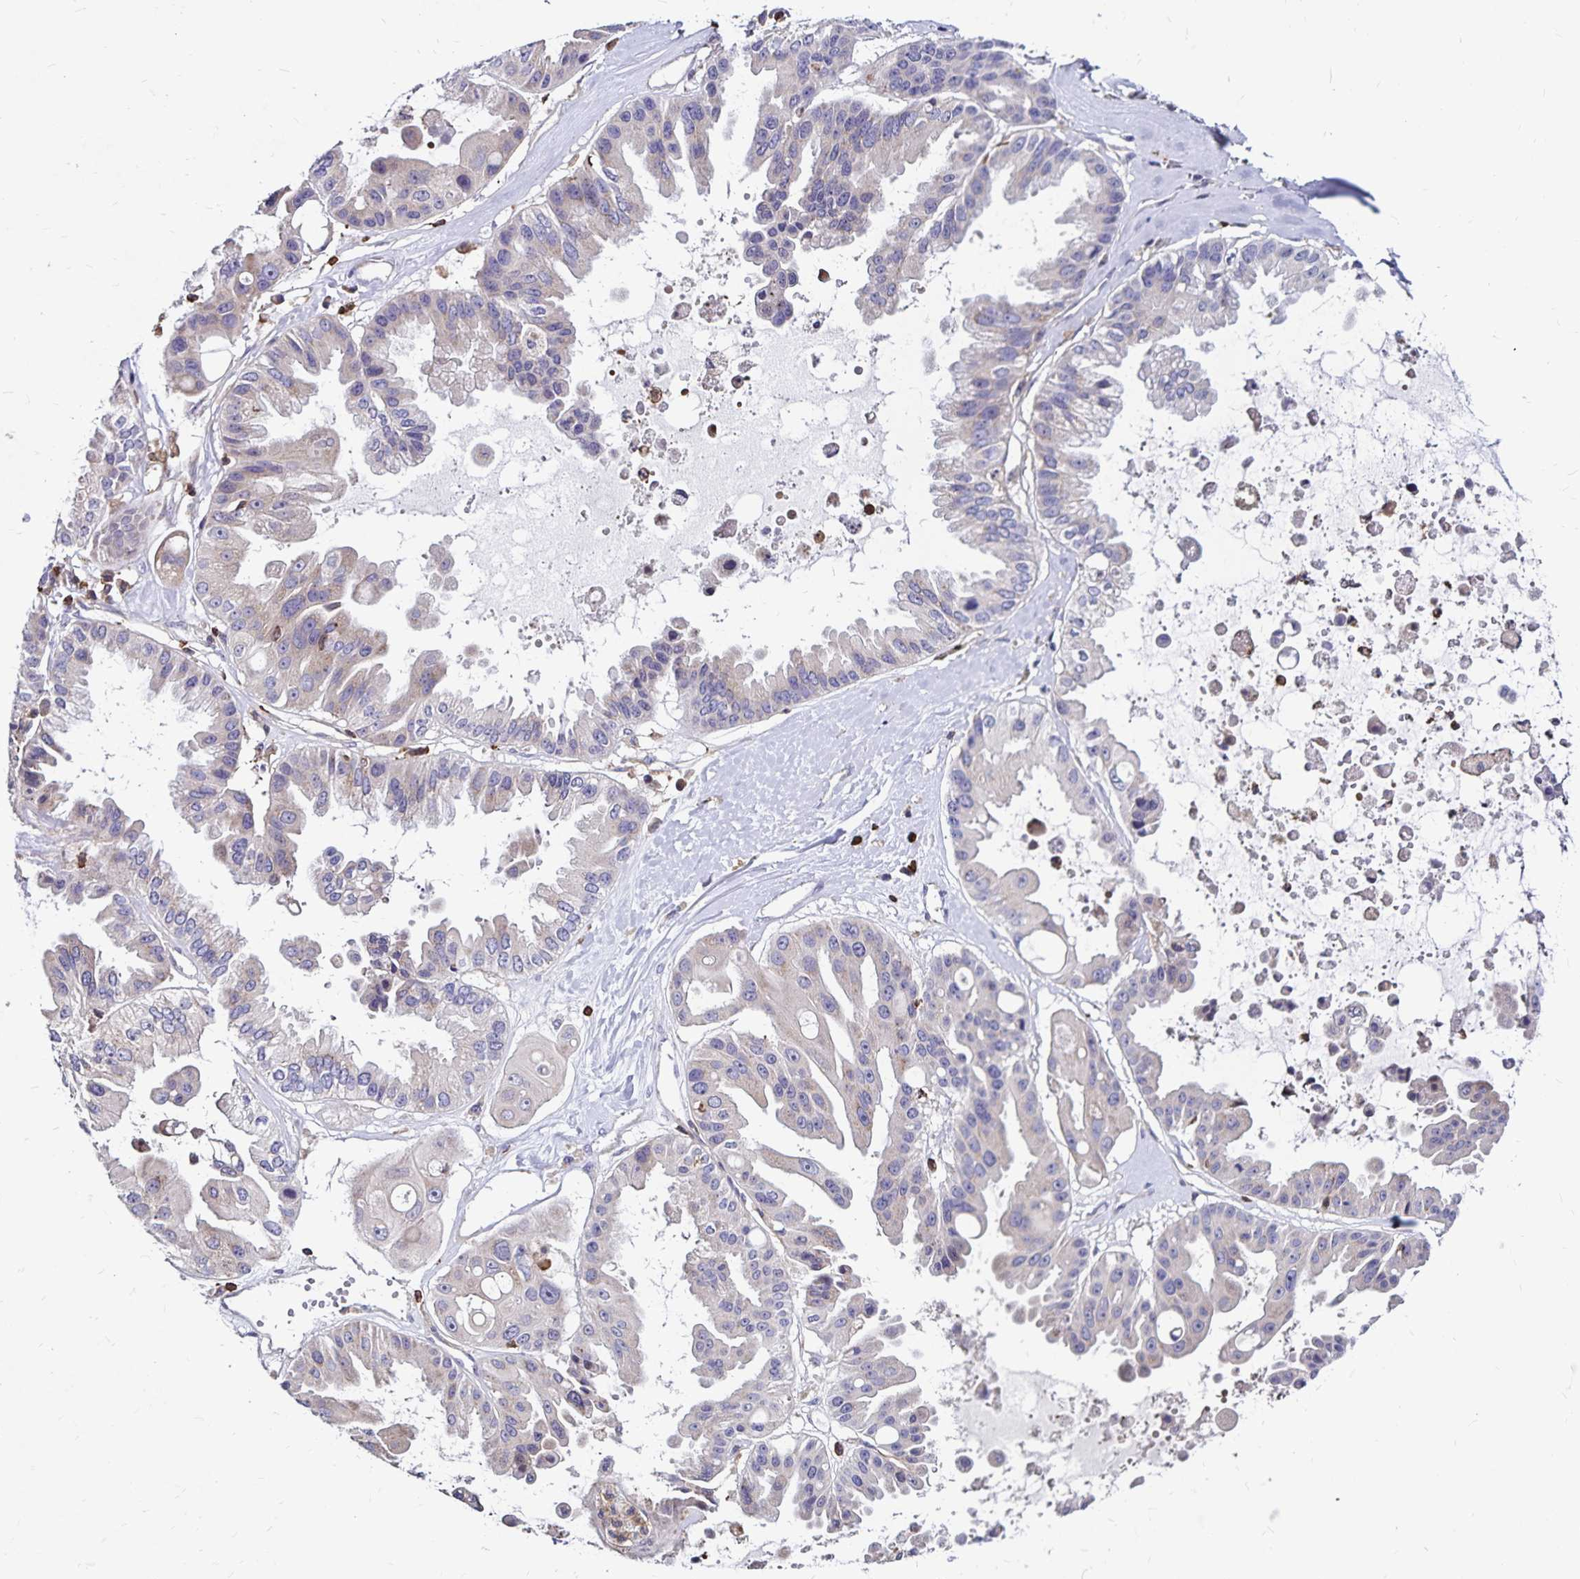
{"staining": {"intensity": "weak", "quantity": "25%-75%", "location": "cytoplasmic/membranous"}, "tissue": "ovarian cancer", "cell_type": "Tumor cells", "image_type": "cancer", "snomed": [{"axis": "morphology", "description": "Cystadenocarcinoma, serous, NOS"}, {"axis": "topography", "description": "Ovary"}], "caption": "Immunohistochemical staining of human serous cystadenocarcinoma (ovarian) shows low levels of weak cytoplasmic/membranous positivity in about 25%-75% of tumor cells.", "gene": "NAGPA", "patient": {"sex": "female", "age": 56}}